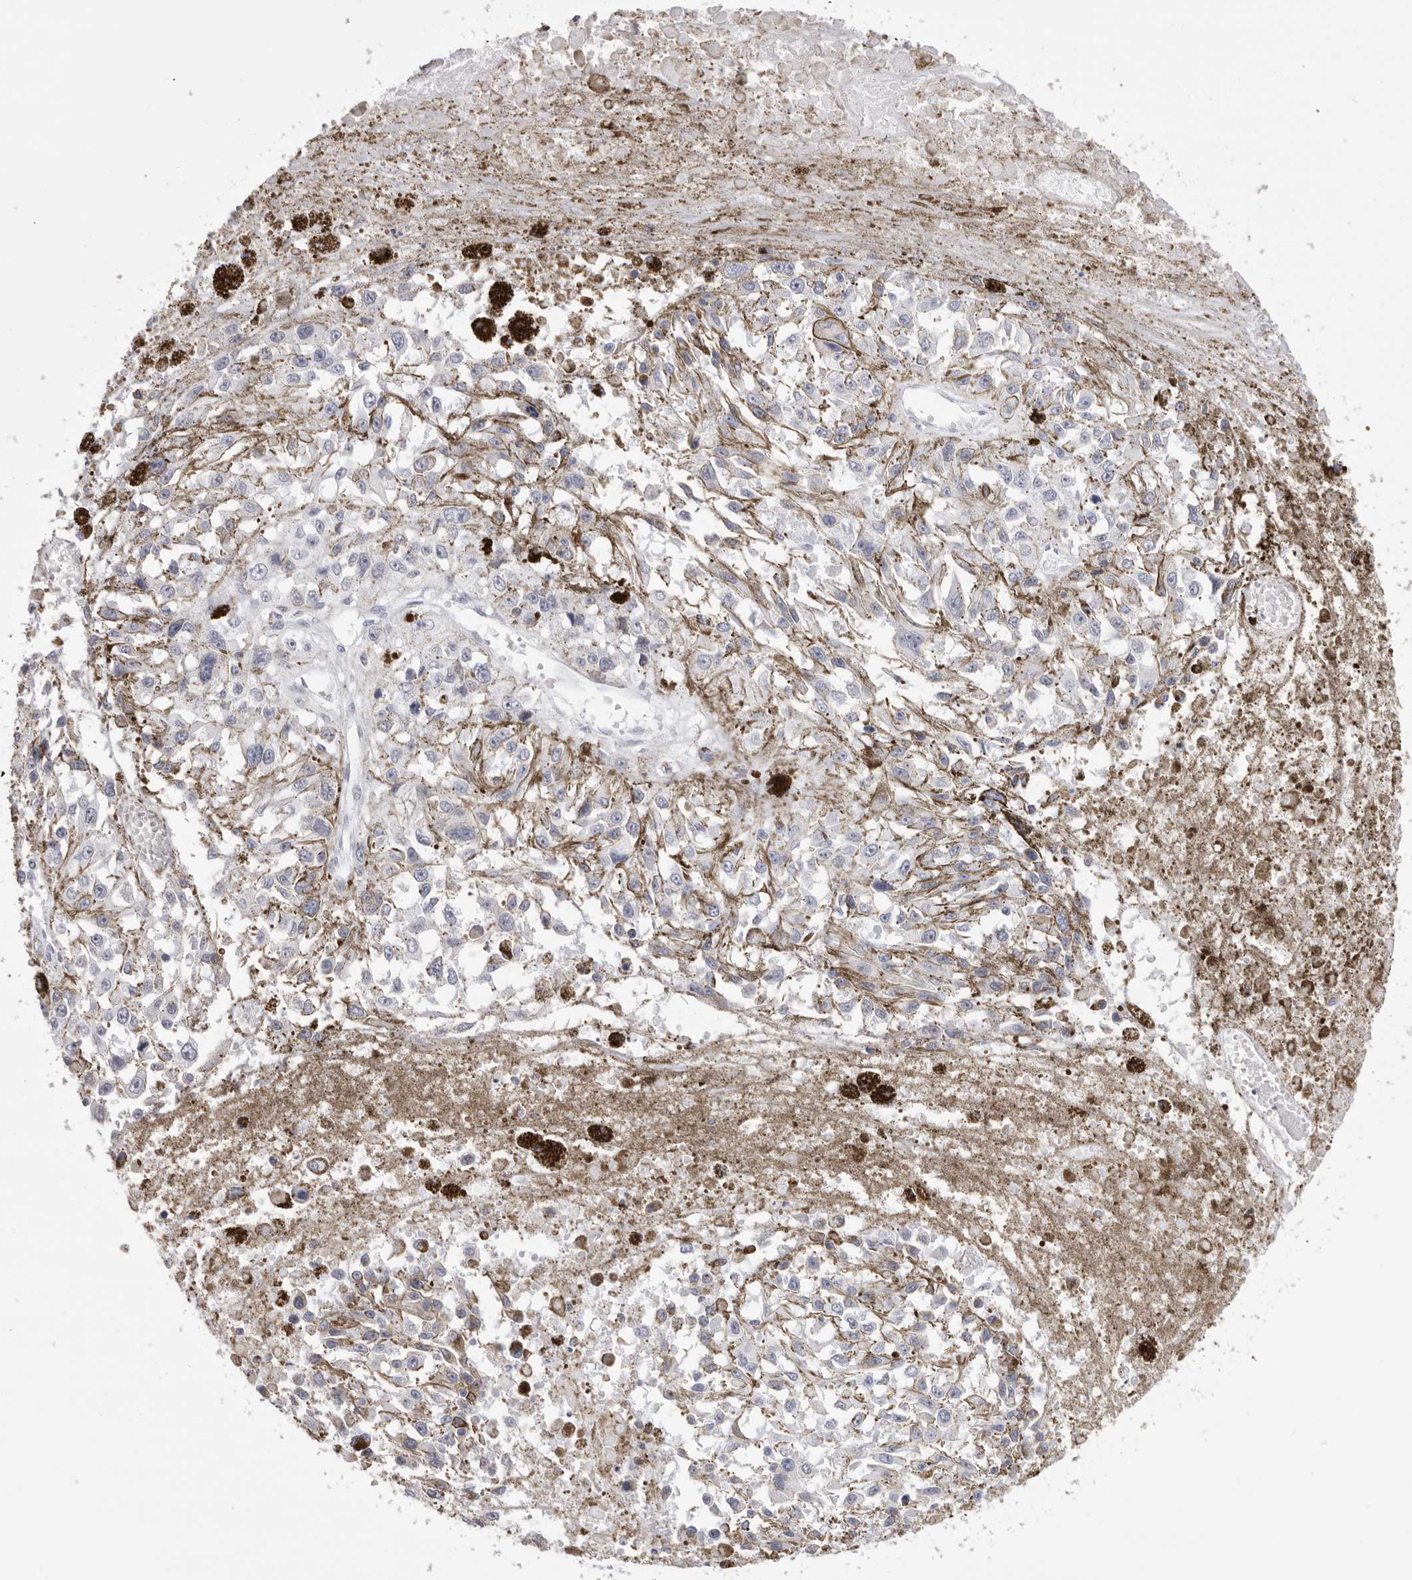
{"staining": {"intensity": "negative", "quantity": "none", "location": "none"}, "tissue": "melanoma", "cell_type": "Tumor cells", "image_type": "cancer", "snomed": [{"axis": "morphology", "description": "Malignant melanoma, Metastatic site"}, {"axis": "topography", "description": "Lymph node"}], "caption": "A photomicrograph of malignant melanoma (metastatic site) stained for a protein shows no brown staining in tumor cells.", "gene": "RHO", "patient": {"sex": "male", "age": 59}}